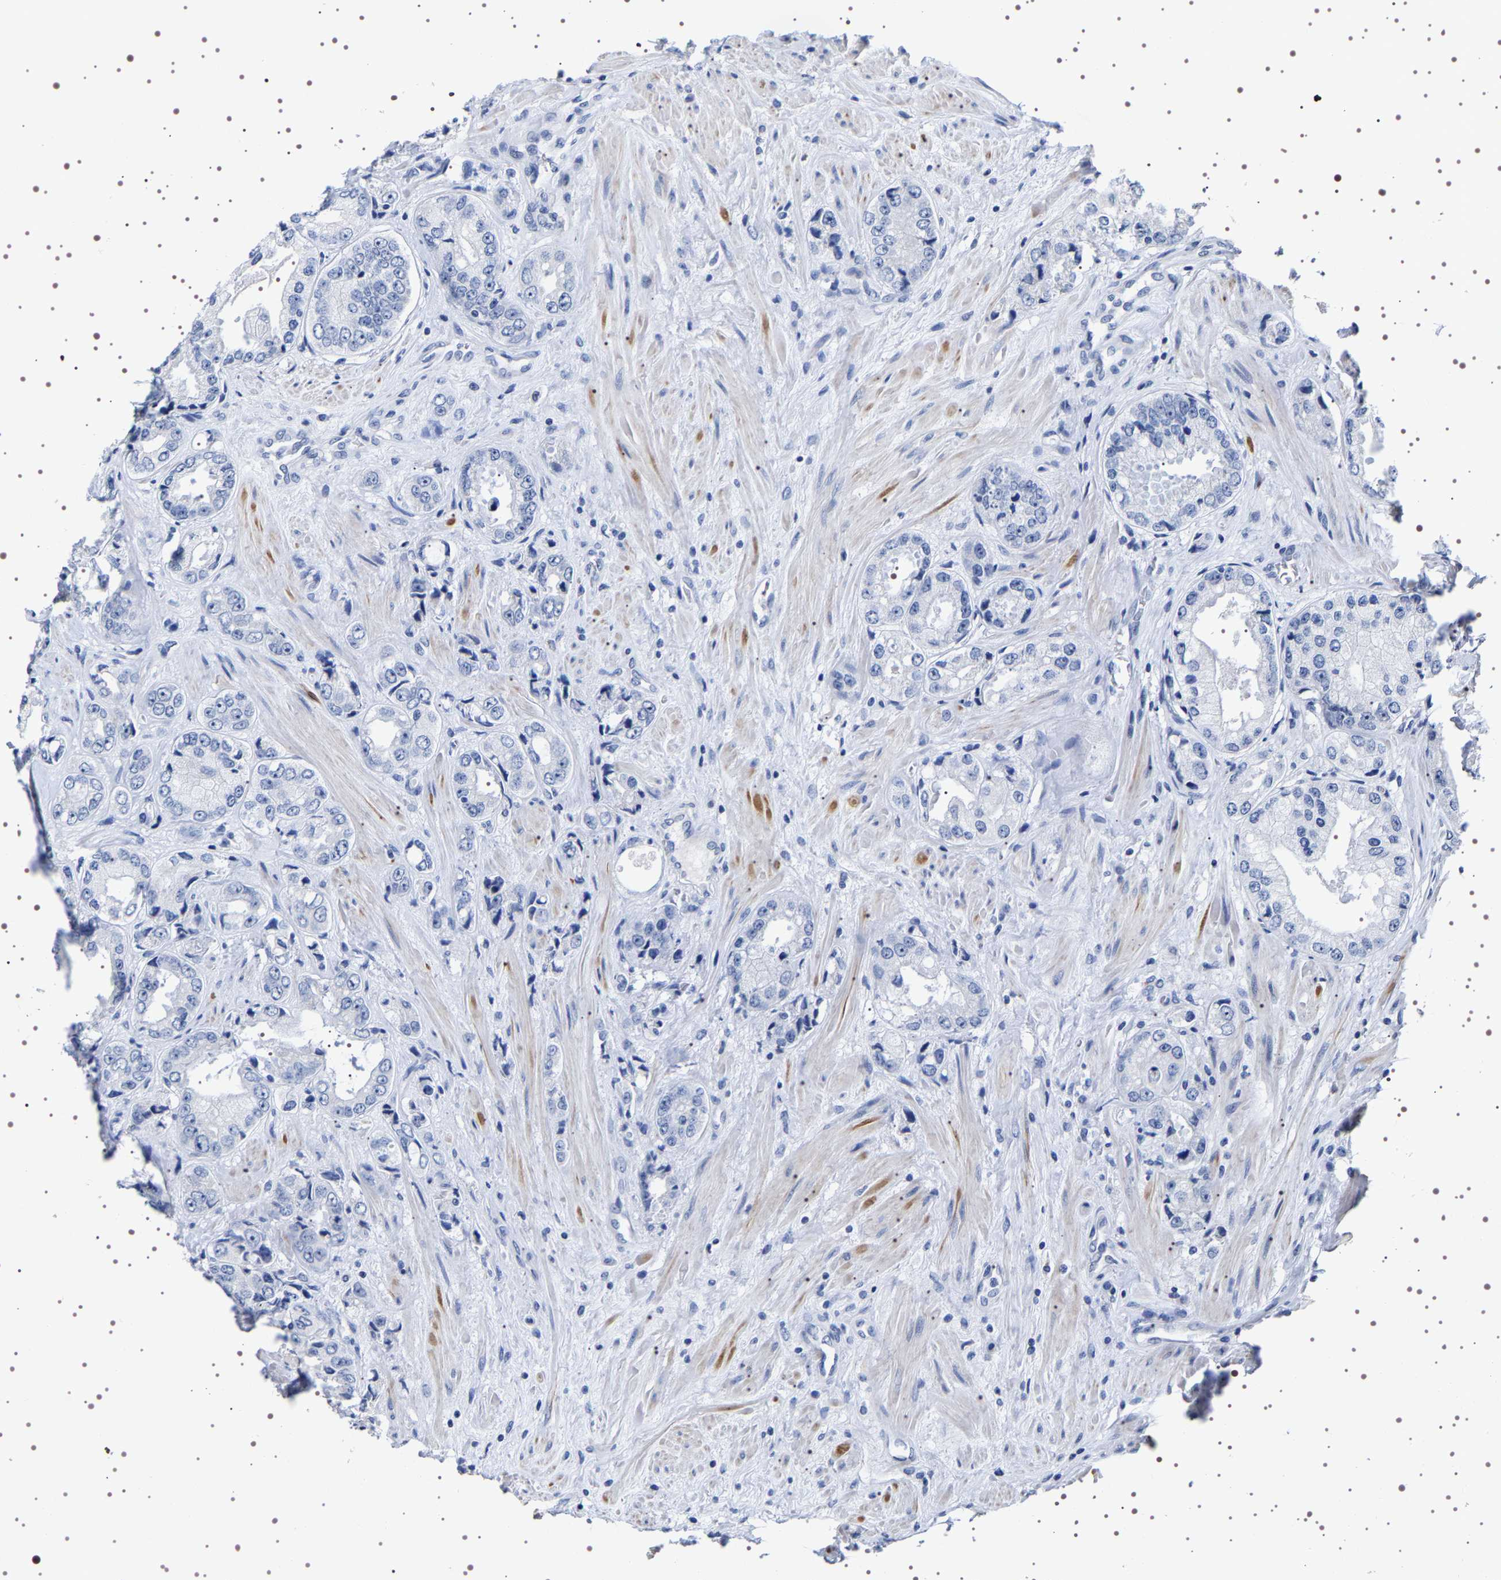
{"staining": {"intensity": "negative", "quantity": "none", "location": "none"}, "tissue": "prostate cancer", "cell_type": "Tumor cells", "image_type": "cancer", "snomed": [{"axis": "morphology", "description": "Adenocarcinoma, High grade"}, {"axis": "topography", "description": "Prostate"}], "caption": "Immunohistochemical staining of prostate cancer (high-grade adenocarcinoma) displays no significant positivity in tumor cells.", "gene": "UBQLN3", "patient": {"sex": "male", "age": 61}}